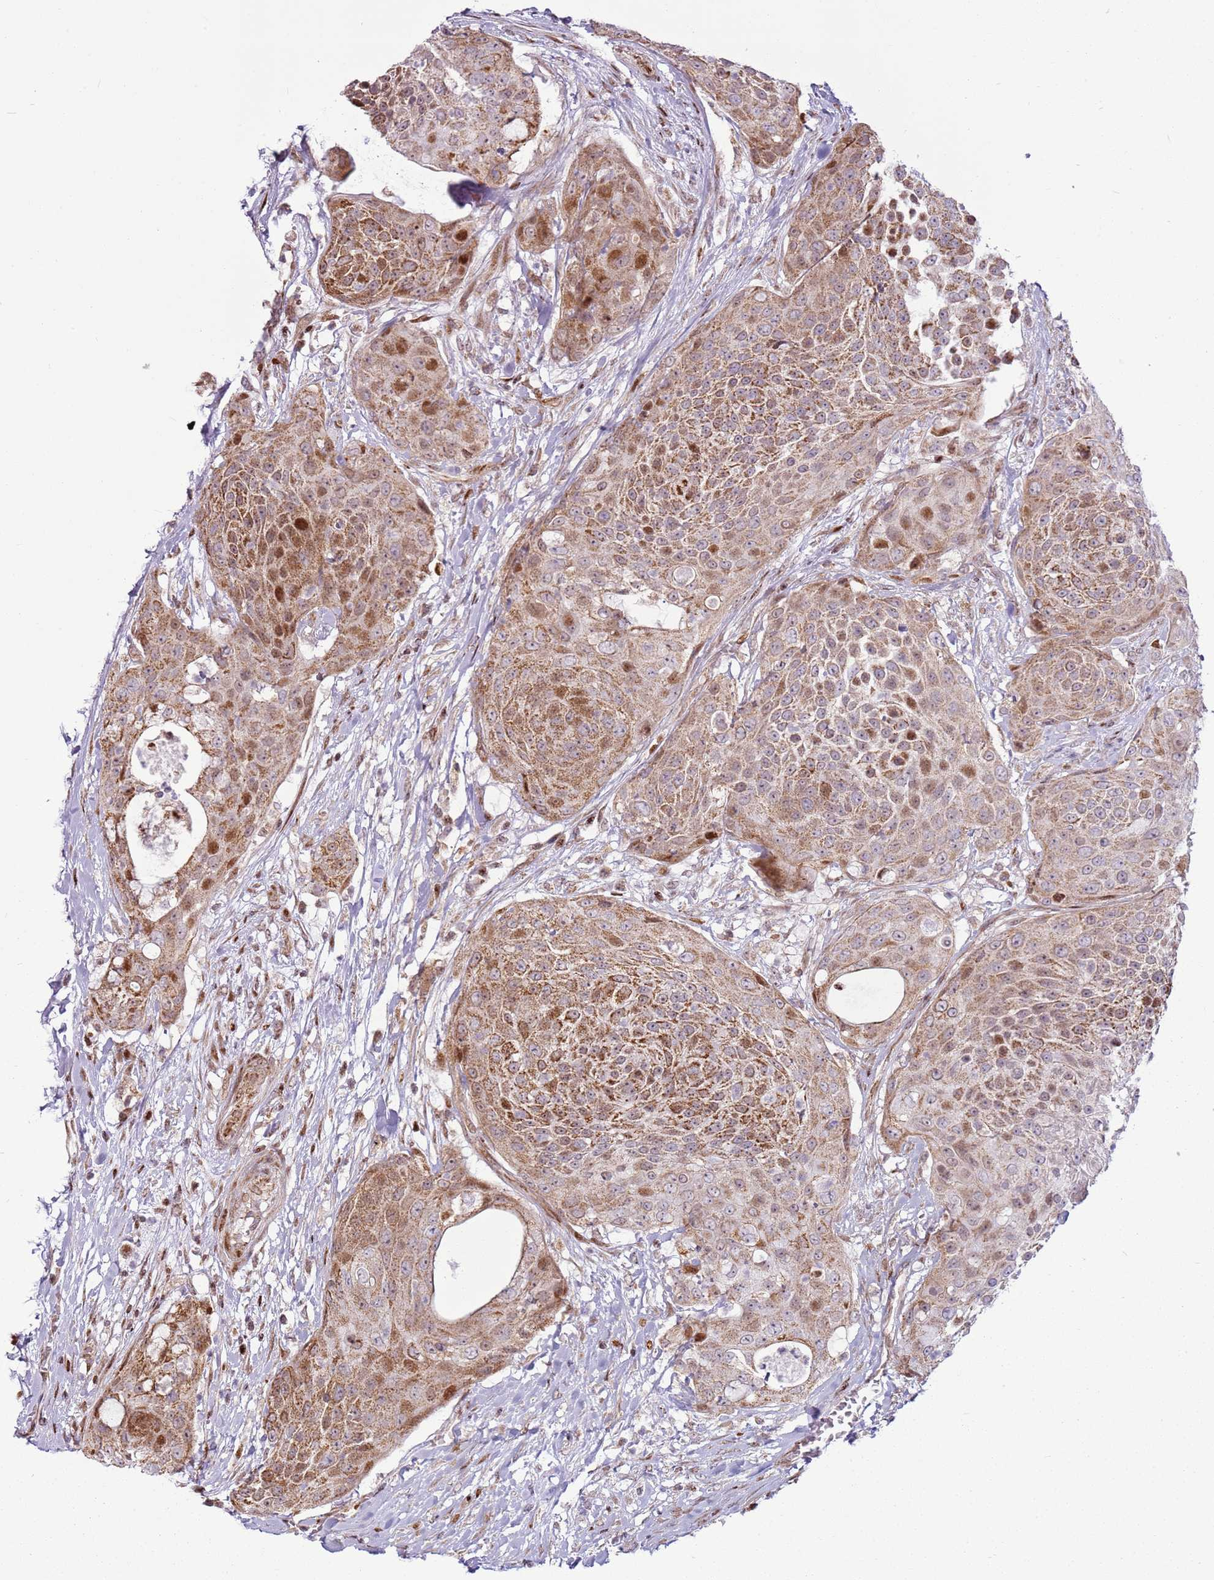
{"staining": {"intensity": "moderate", "quantity": ">75%", "location": "cytoplasmic/membranous,nuclear"}, "tissue": "urothelial cancer", "cell_type": "Tumor cells", "image_type": "cancer", "snomed": [{"axis": "morphology", "description": "Urothelial carcinoma, High grade"}, {"axis": "topography", "description": "Urinary bladder"}], "caption": "This histopathology image shows immunohistochemistry staining of urothelial cancer, with medium moderate cytoplasmic/membranous and nuclear positivity in about >75% of tumor cells.", "gene": "PCTP", "patient": {"sex": "female", "age": 63}}